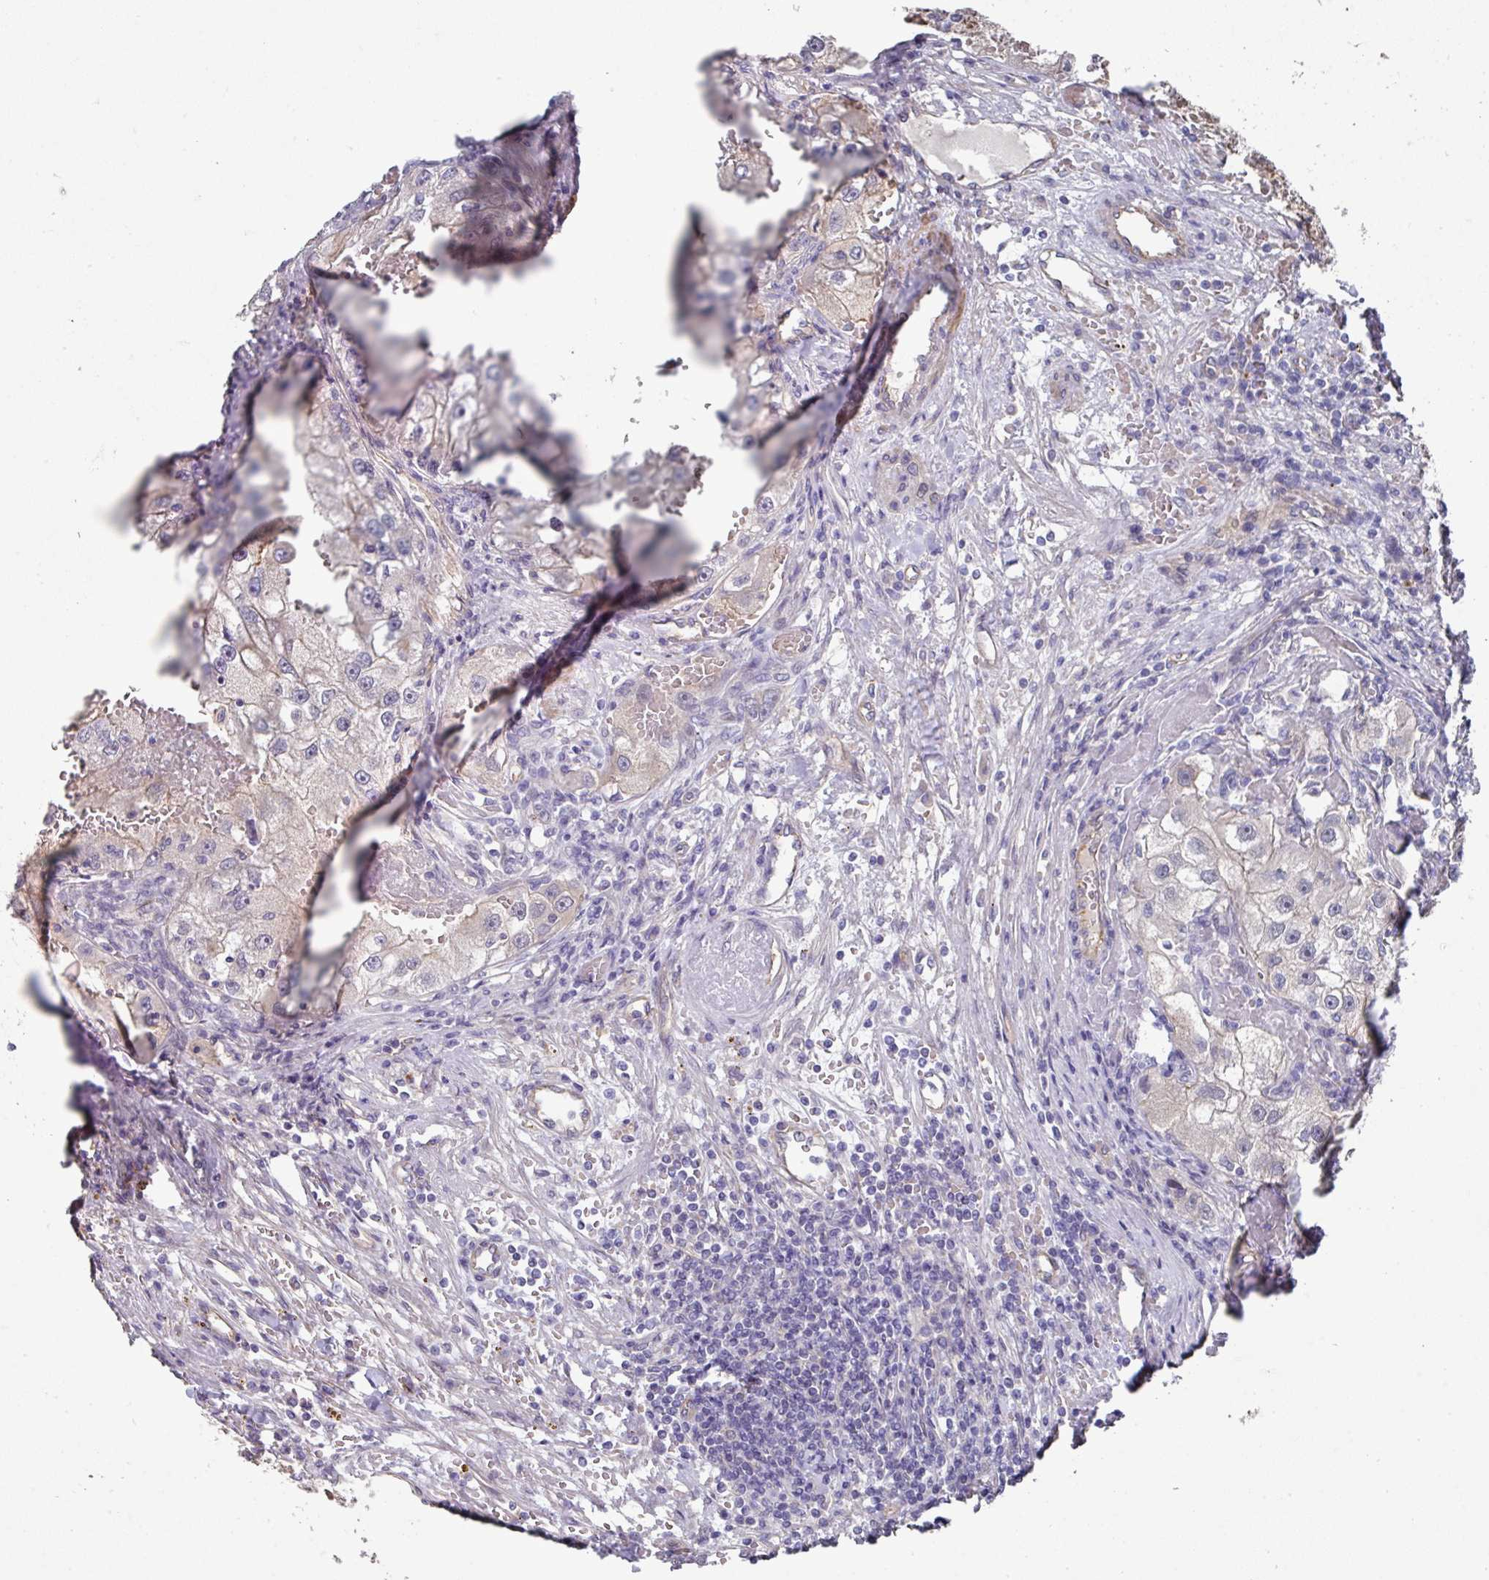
{"staining": {"intensity": "negative", "quantity": "none", "location": "none"}, "tissue": "renal cancer", "cell_type": "Tumor cells", "image_type": "cancer", "snomed": [{"axis": "morphology", "description": "Adenocarcinoma, NOS"}, {"axis": "topography", "description": "Kidney"}], "caption": "Tumor cells show no significant protein positivity in renal cancer. (Immunohistochemistry, brightfield microscopy, high magnification).", "gene": "PRR5", "patient": {"sex": "male", "age": 63}}